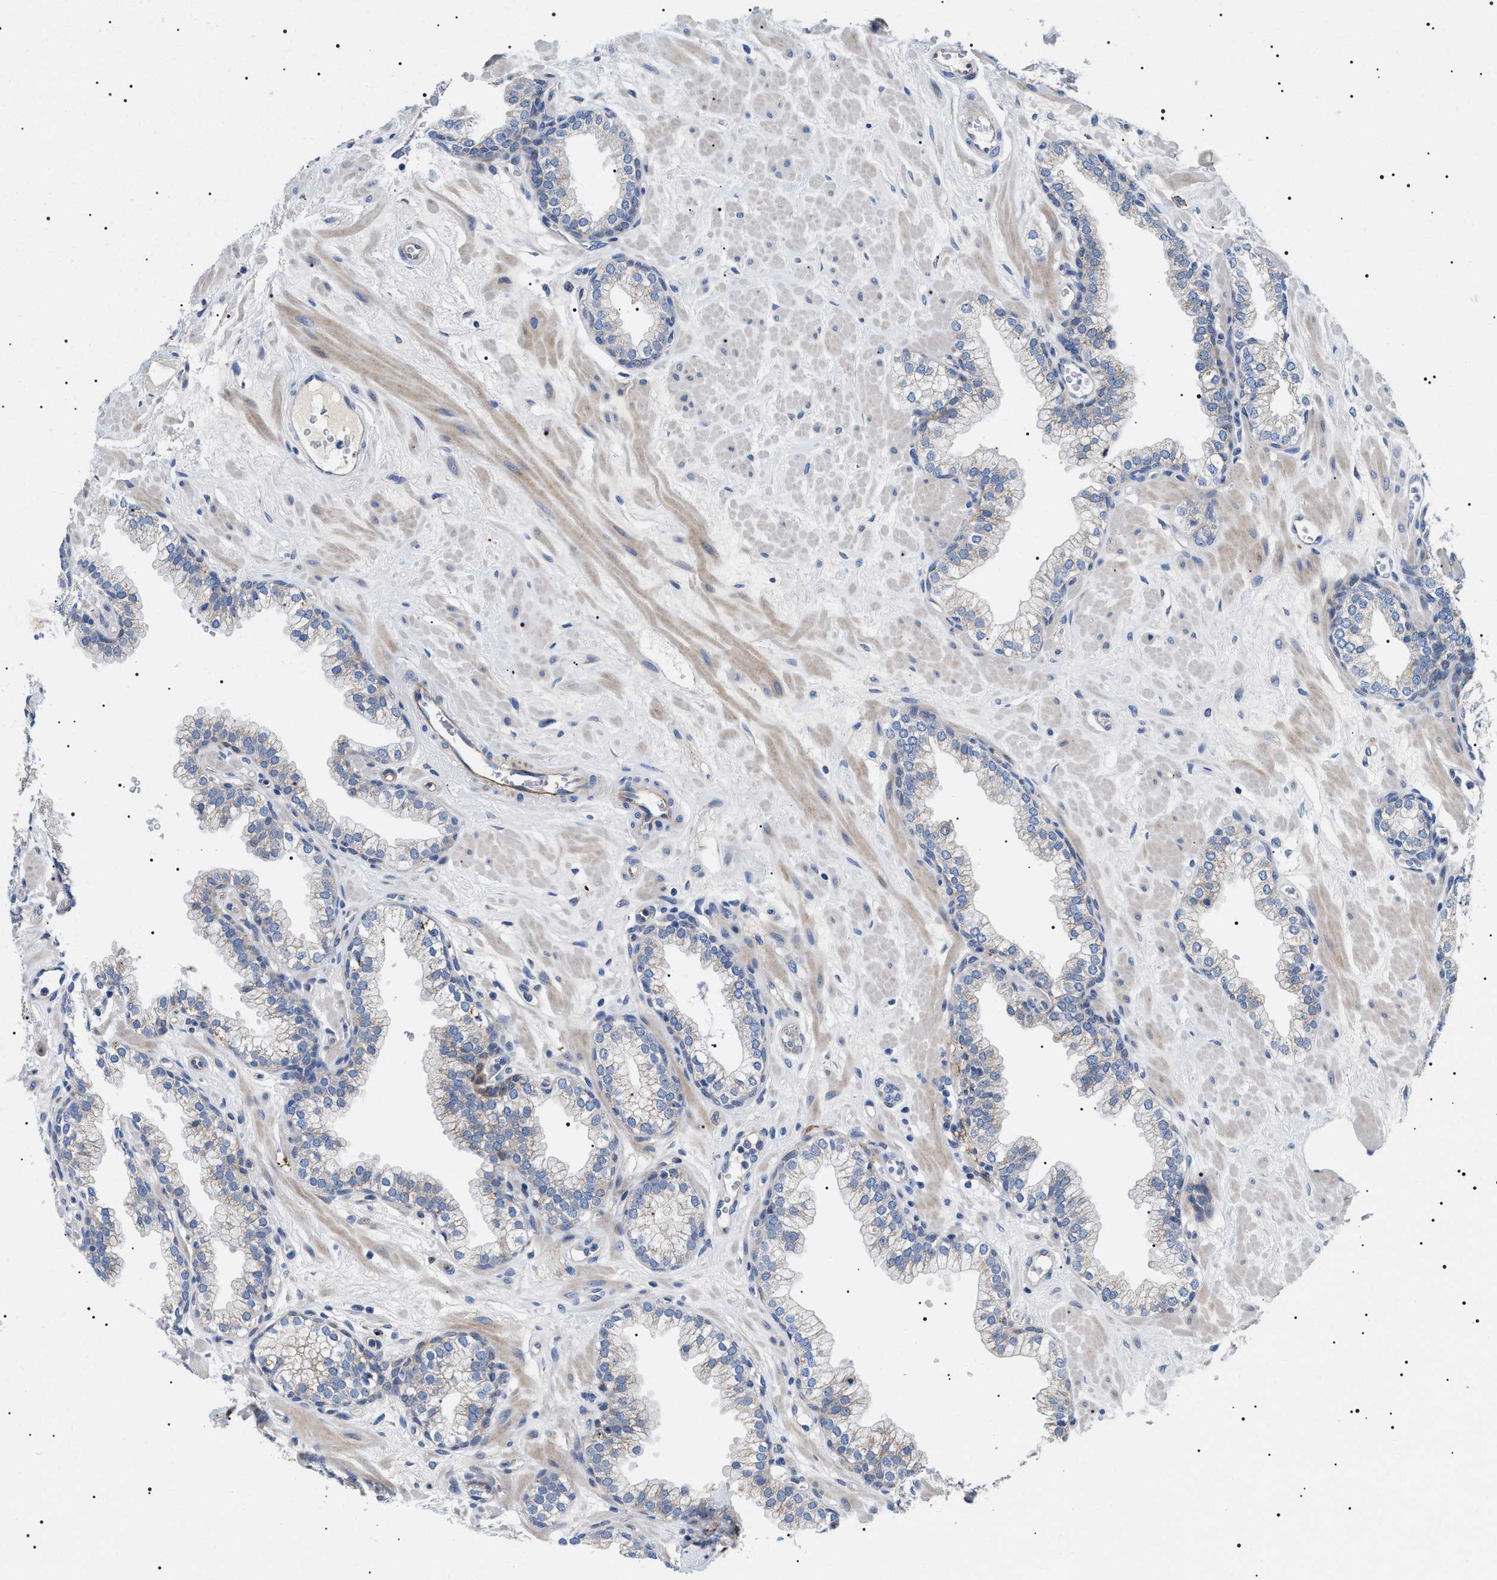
{"staining": {"intensity": "weak", "quantity": "<25%", "location": "cytoplasmic/membranous"}, "tissue": "prostate", "cell_type": "Glandular cells", "image_type": "normal", "snomed": [{"axis": "morphology", "description": "Normal tissue, NOS"}, {"axis": "morphology", "description": "Urothelial carcinoma, Low grade"}, {"axis": "topography", "description": "Urinary bladder"}, {"axis": "topography", "description": "Prostate"}], "caption": "High power microscopy photomicrograph of an IHC photomicrograph of benign prostate, revealing no significant staining in glandular cells. (IHC, brightfield microscopy, high magnification).", "gene": "TMEM222", "patient": {"sex": "male", "age": 60}}